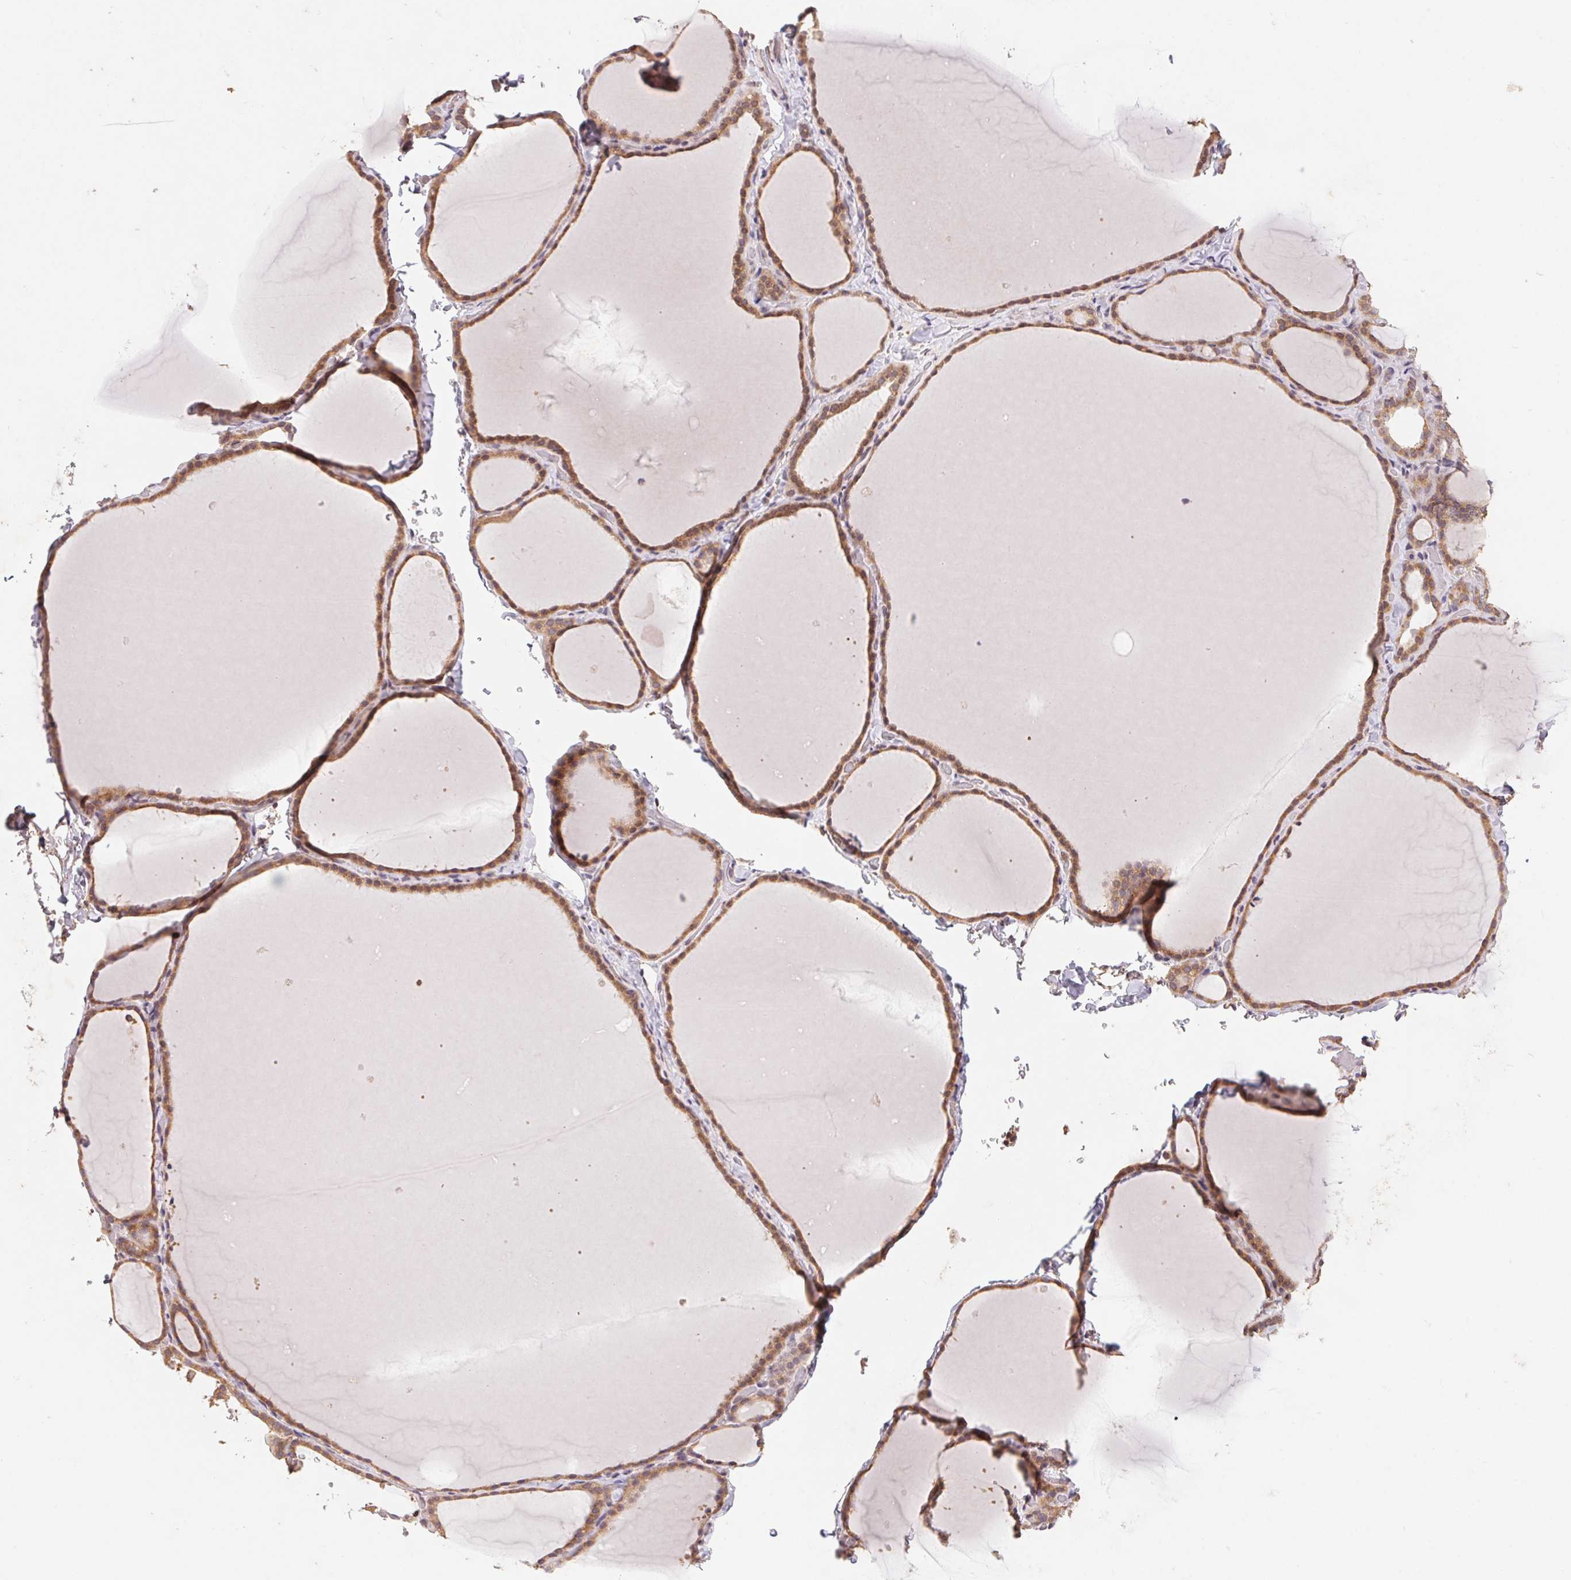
{"staining": {"intensity": "moderate", "quantity": ">75%", "location": "cytoplasmic/membranous"}, "tissue": "thyroid gland", "cell_type": "Glandular cells", "image_type": "normal", "snomed": [{"axis": "morphology", "description": "Normal tissue, NOS"}, {"axis": "topography", "description": "Thyroid gland"}], "caption": "Thyroid gland stained with a brown dye demonstrates moderate cytoplasmic/membranous positive positivity in approximately >75% of glandular cells.", "gene": "RPL27A", "patient": {"sex": "female", "age": 22}}